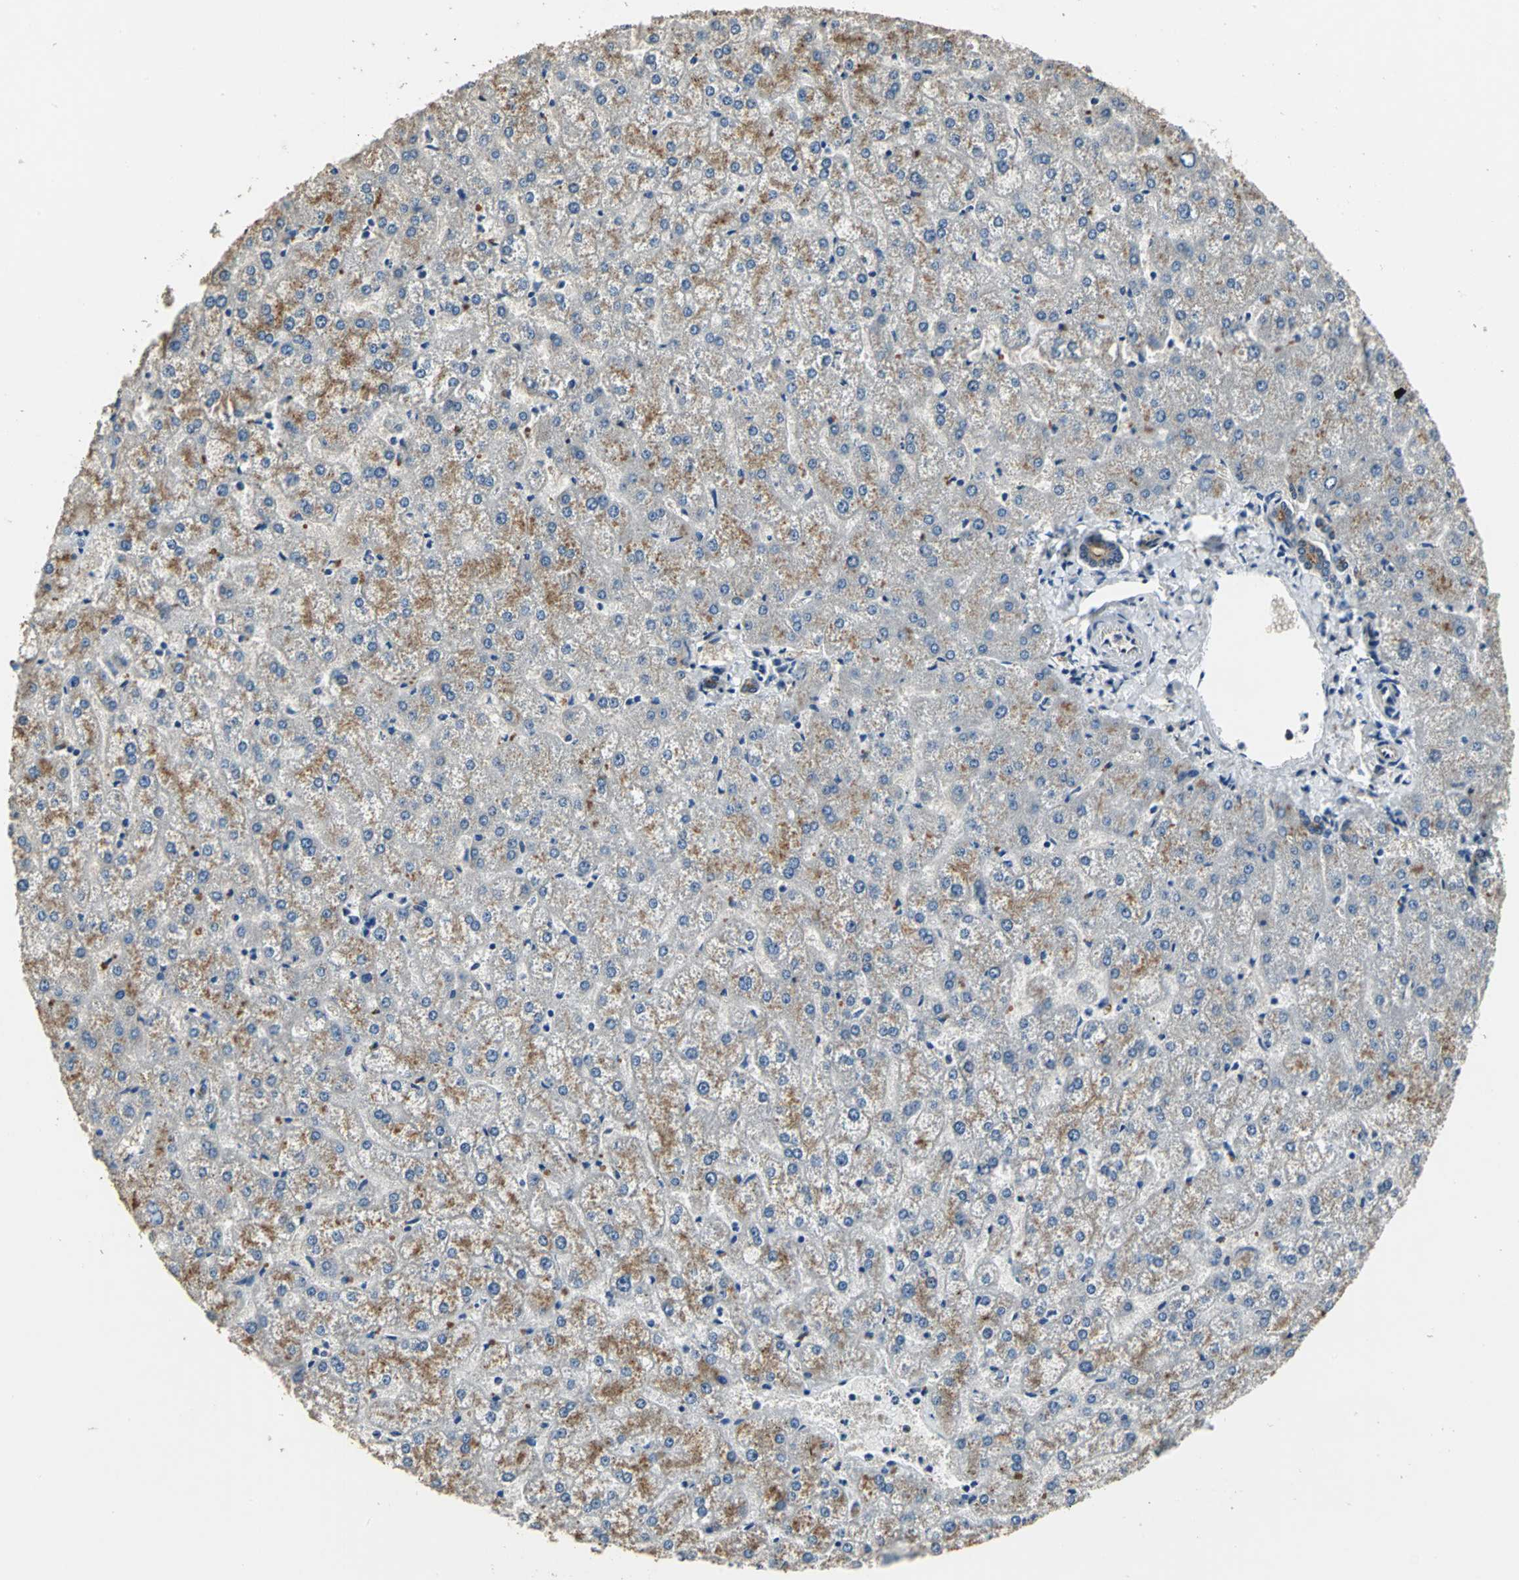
{"staining": {"intensity": "moderate", "quantity": ">75%", "location": "cytoplasmic/membranous"}, "tissue": "liver", "cell_type": "Cholangiocytes", "image_type": "normal", "snomed": [{"axis": "morphology", "description": "Normal tissue, NOS"}, {"axis": "topography", "description": "Liver"}], "caption": "Immunohistochemical staining of benign liver displays >75% levels of moderate cytoplasmic/membranous protein expression in approximately >75% of cholangiocytes.", "gene": "OCLN", "patient": {"sex": "female", "age": 32}}